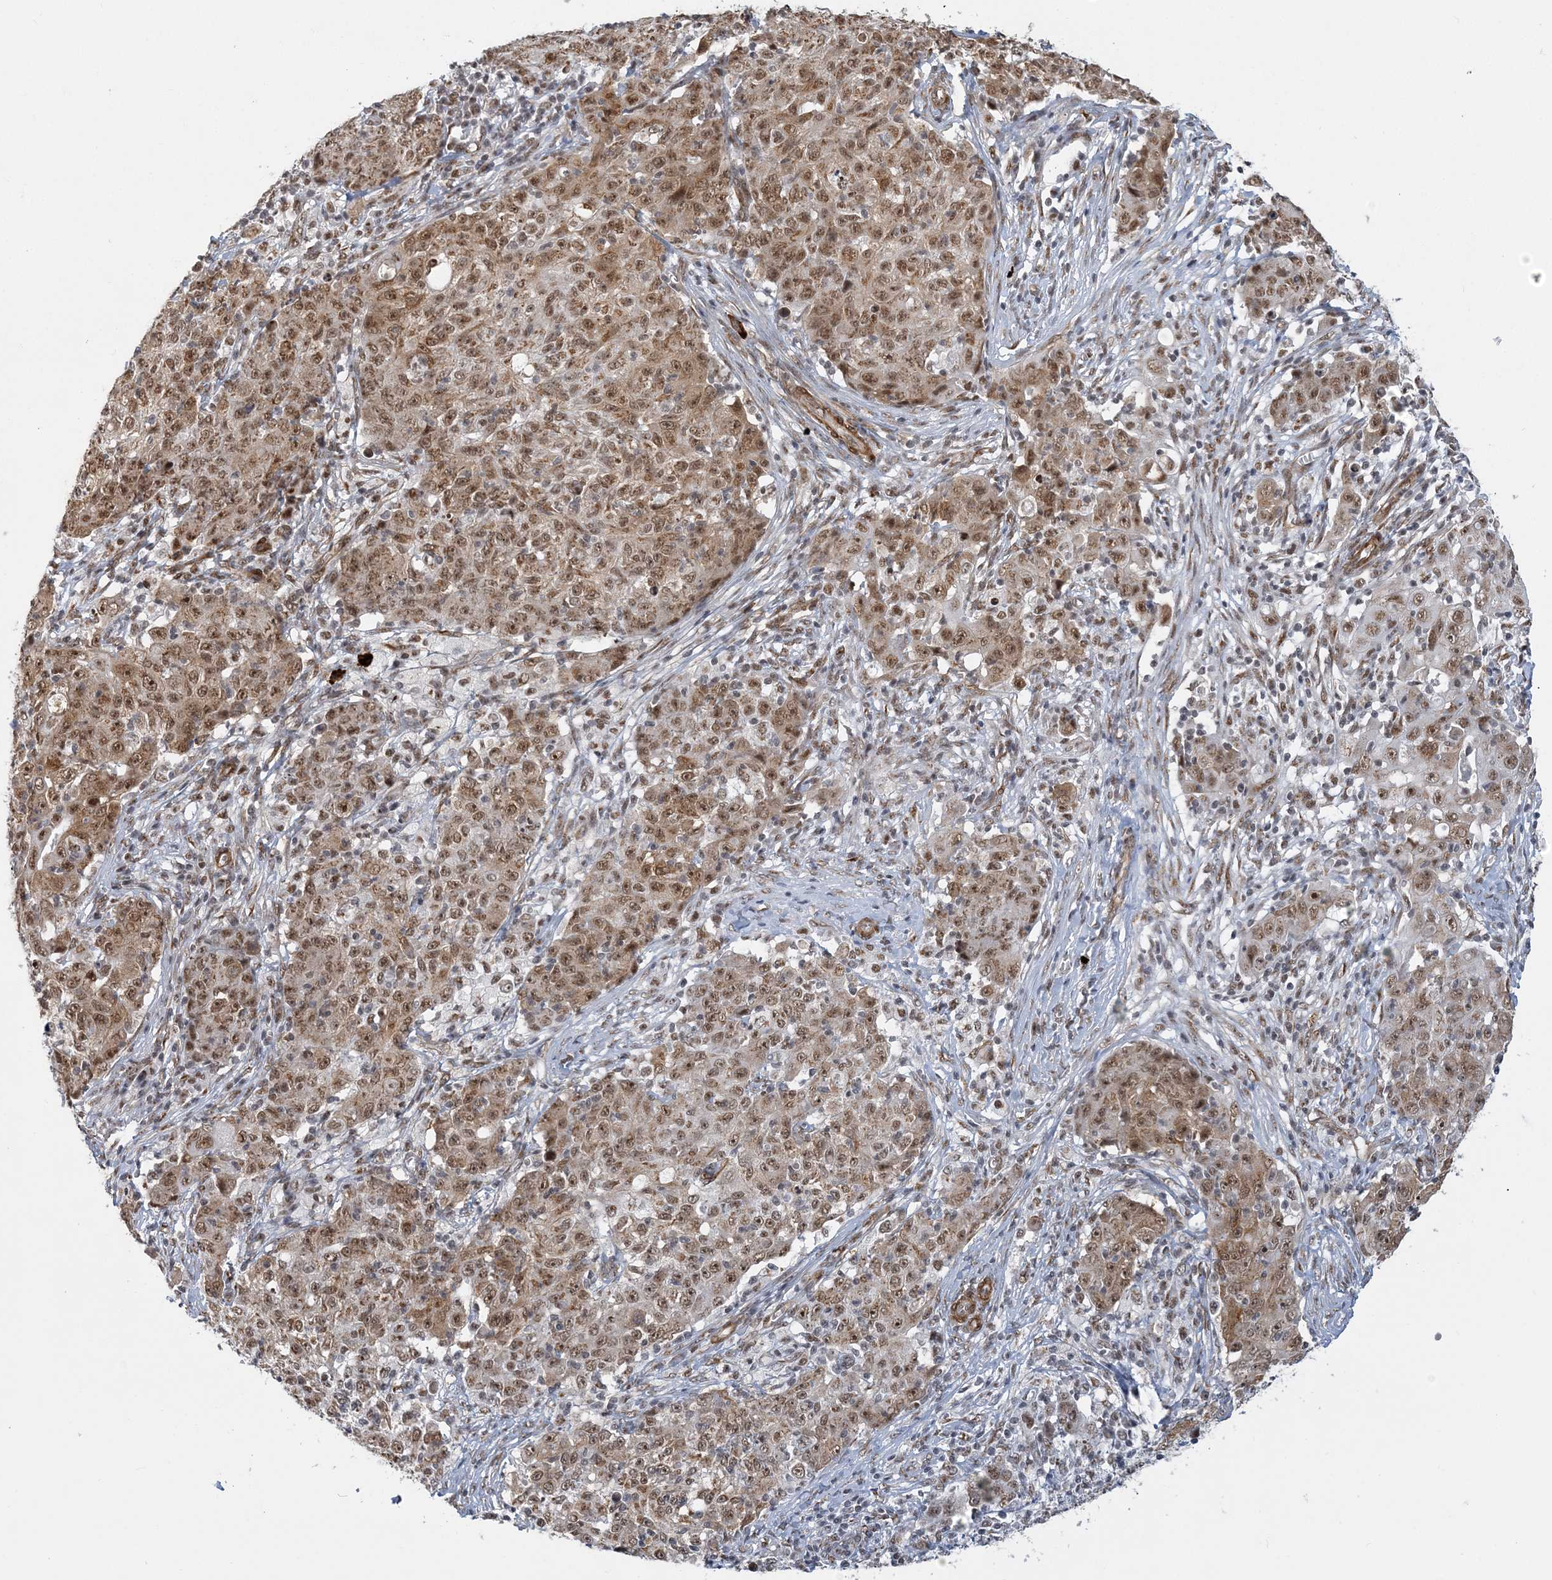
{"staining": {"intensity": "moderate", "quantity": ">75%", "location": "cytoplasmic/membranous,nuclear"}, "tissue": "ovarian cancer", "cell_type": "Tumor cells", "image_type": "cancer", "snomed": [{"axis": "morphology", "description": "Carcinoma, endometroid"}, {"axis": "topography", "description": "Ovary"}], "caption": "The histopathology image demonstrates staining of ovarian endometroid carcinoma, revealing moderate cytoplasmic/membranous and nuclear protein positivity (brown color) within tumor cells.", "gene": "PLRG1", "patient": {"sex": "female", "age": 42}}